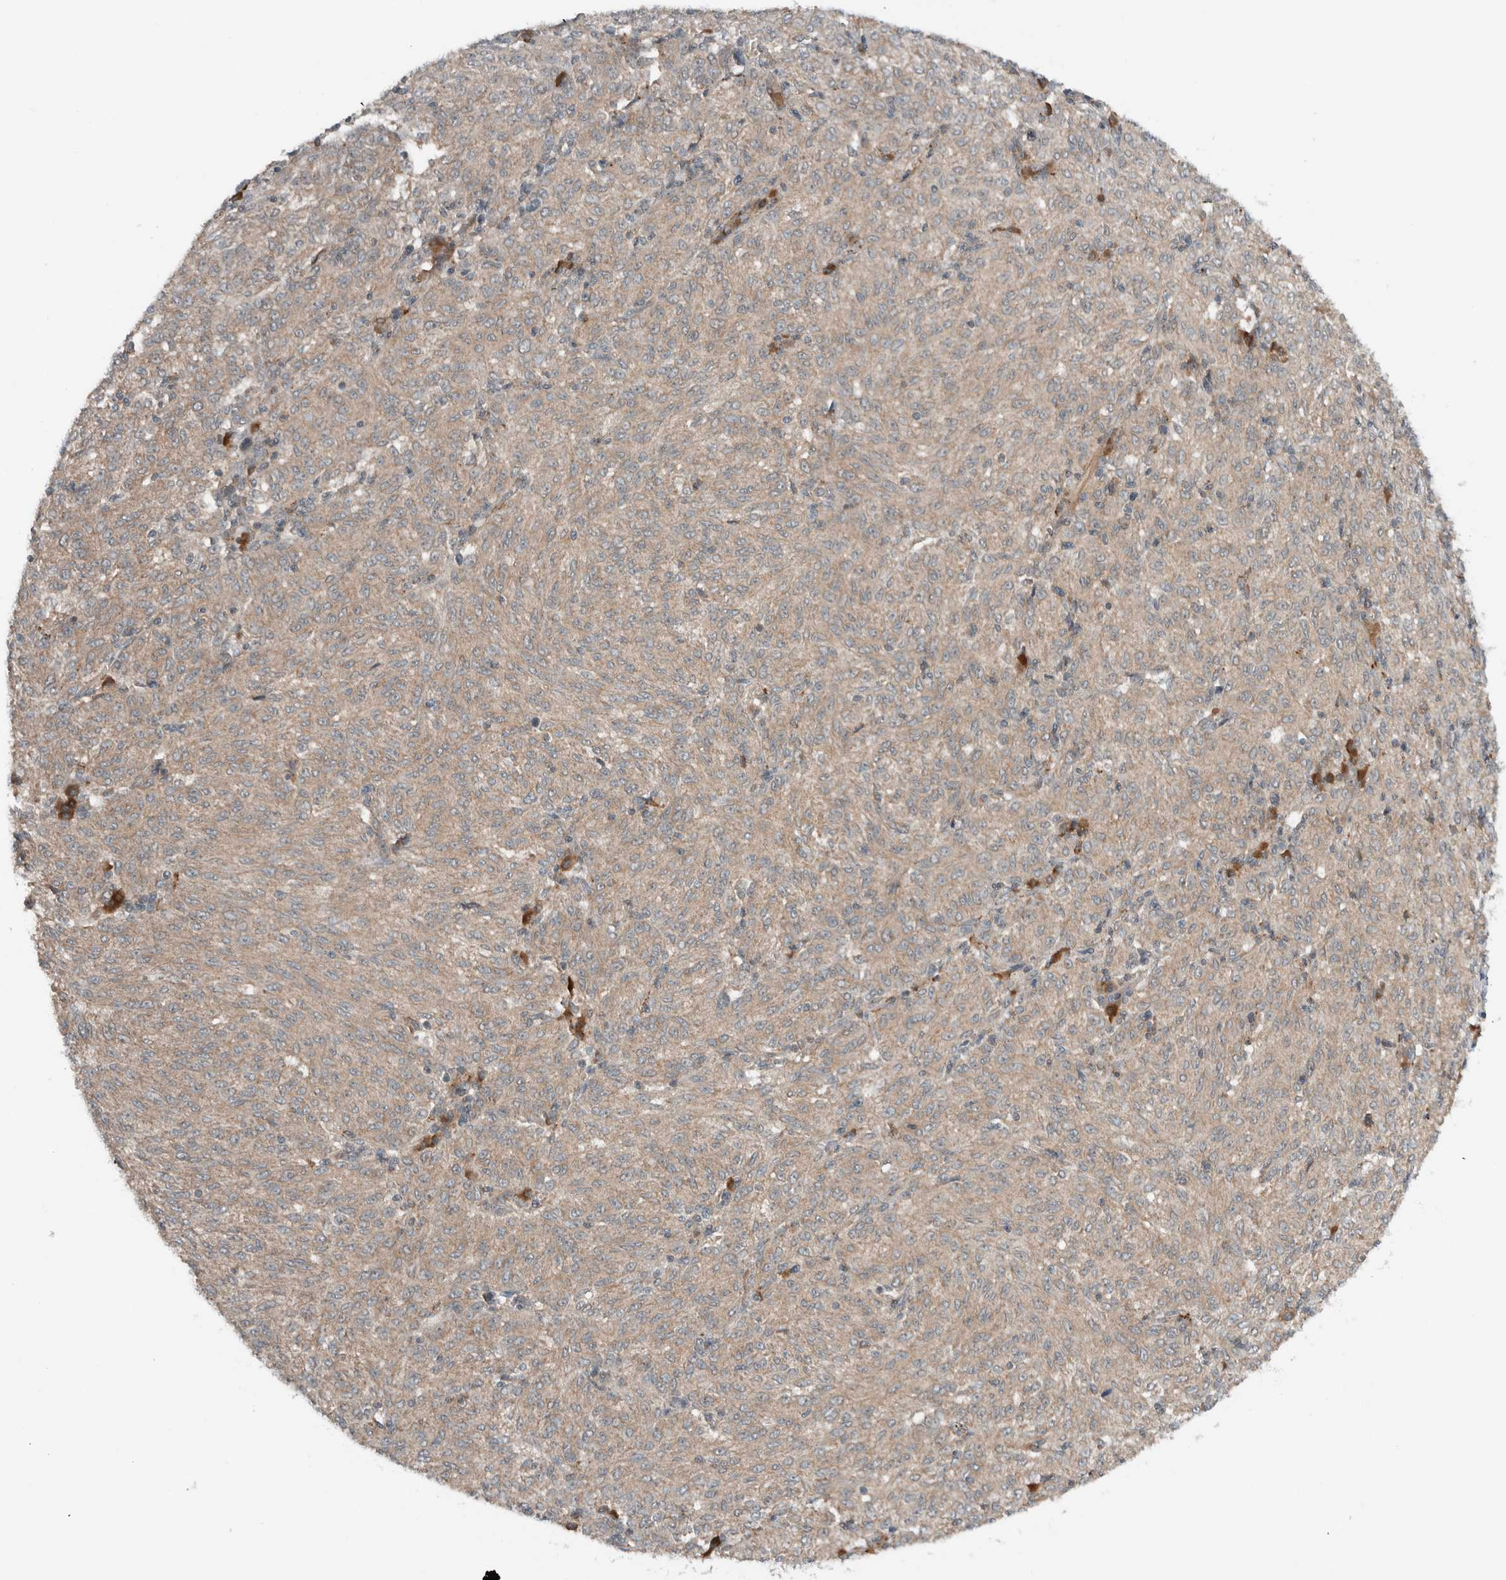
{"staining": {"intensity": "weak", "quantity": ">75%", "location": "cytoplasmic/membranous"}, "tissue": "melanoma", "cell_type": "Tumor cells", "image_type": "cancer", "snomed": [{"axis": "morphology", "description": "Malignant melanoma, NOS"}, {"axis": "topography", "description": "Skin"}], "caption": "IHC histopathology image of human melanoma stained for a protein (brown), which shows low levels of weak cytoplasmic/membranous positivity in about >75% of tumor cells.", "gene": "ARMC7", "patient": {"sex": "female", "age": 72}}